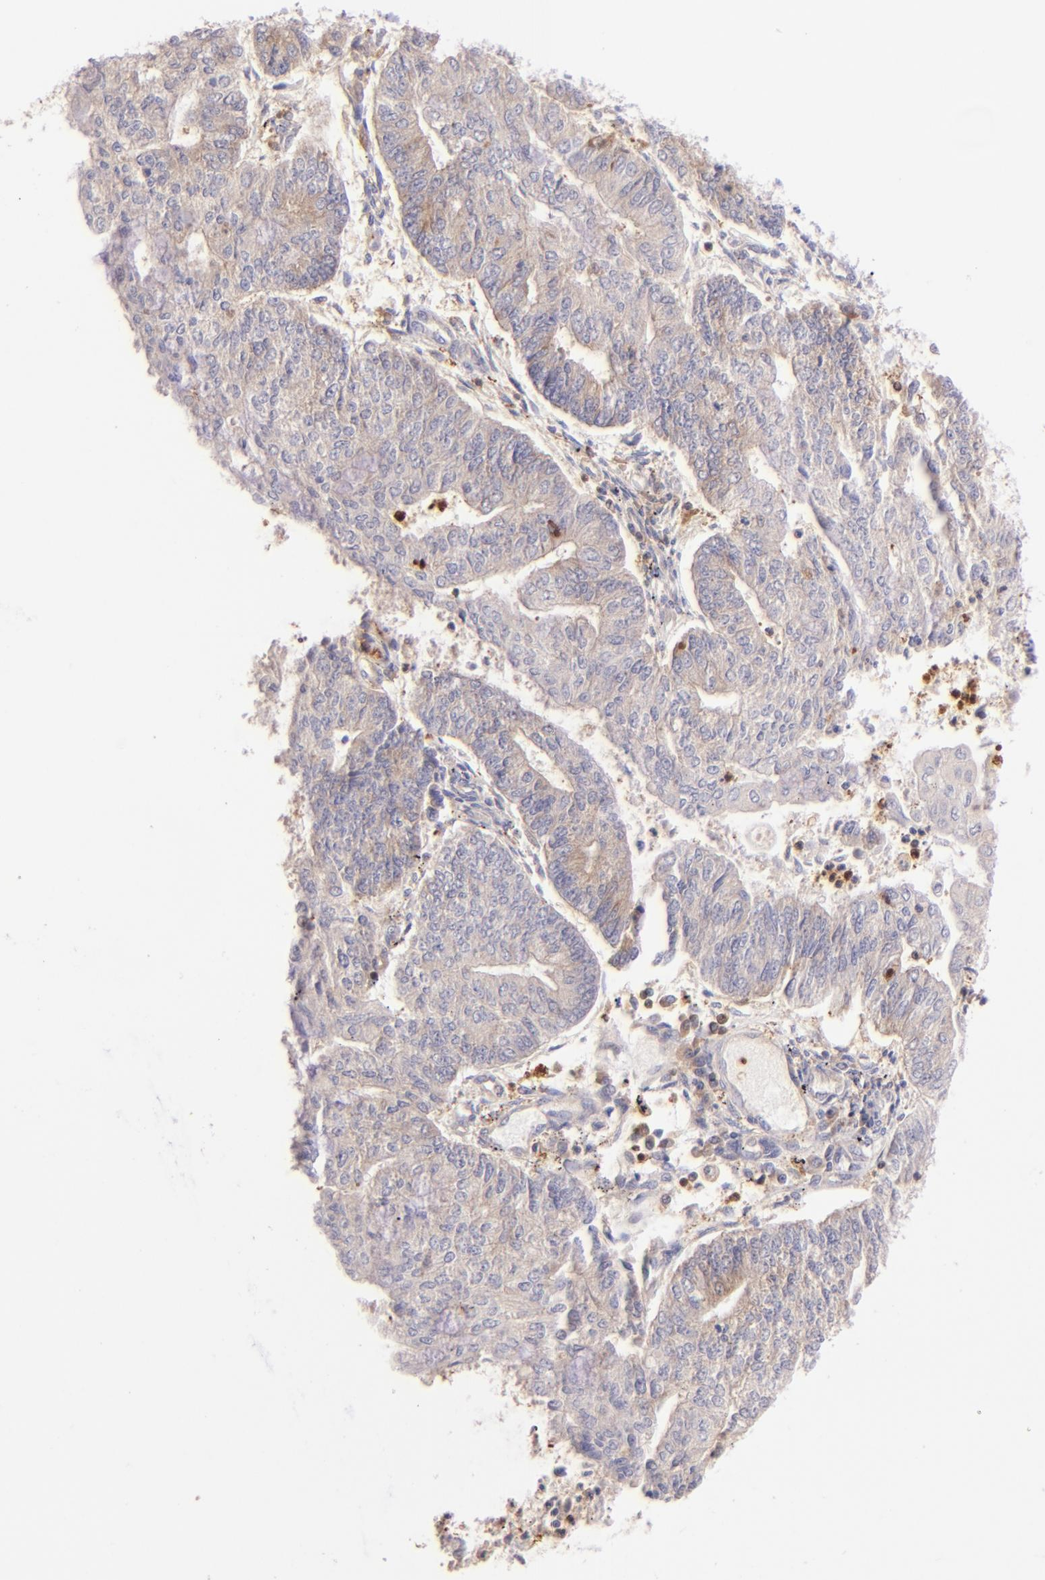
{"staining": {"intensity": "weak", "quantity": ">75%", "location": "cytoplasmic/membranous"}, "tissue": "endometrial cancer", "cell_type": "Tumor cells", "image_type": "cancer", "snomed": [{"axis": "morphology", "description": "Adenocarcinoma, NOS"}, {"axis": "topography", "description": "Endometrium"}], "caption": "Tumor cells demonstrate low levels of weak cytoplasmic/membranous staining in approximately >75% of cells in adenocarcinoma (endometrial). The staining was performed using DAB (3,3'-diaminobenzidine) to visualize the protein expression in brown, while the nuclei were stained in blue with hematoxylin (Magnification: 20x).", "gene": "BTK", "patient": {"sex": "female", "age": 59}}